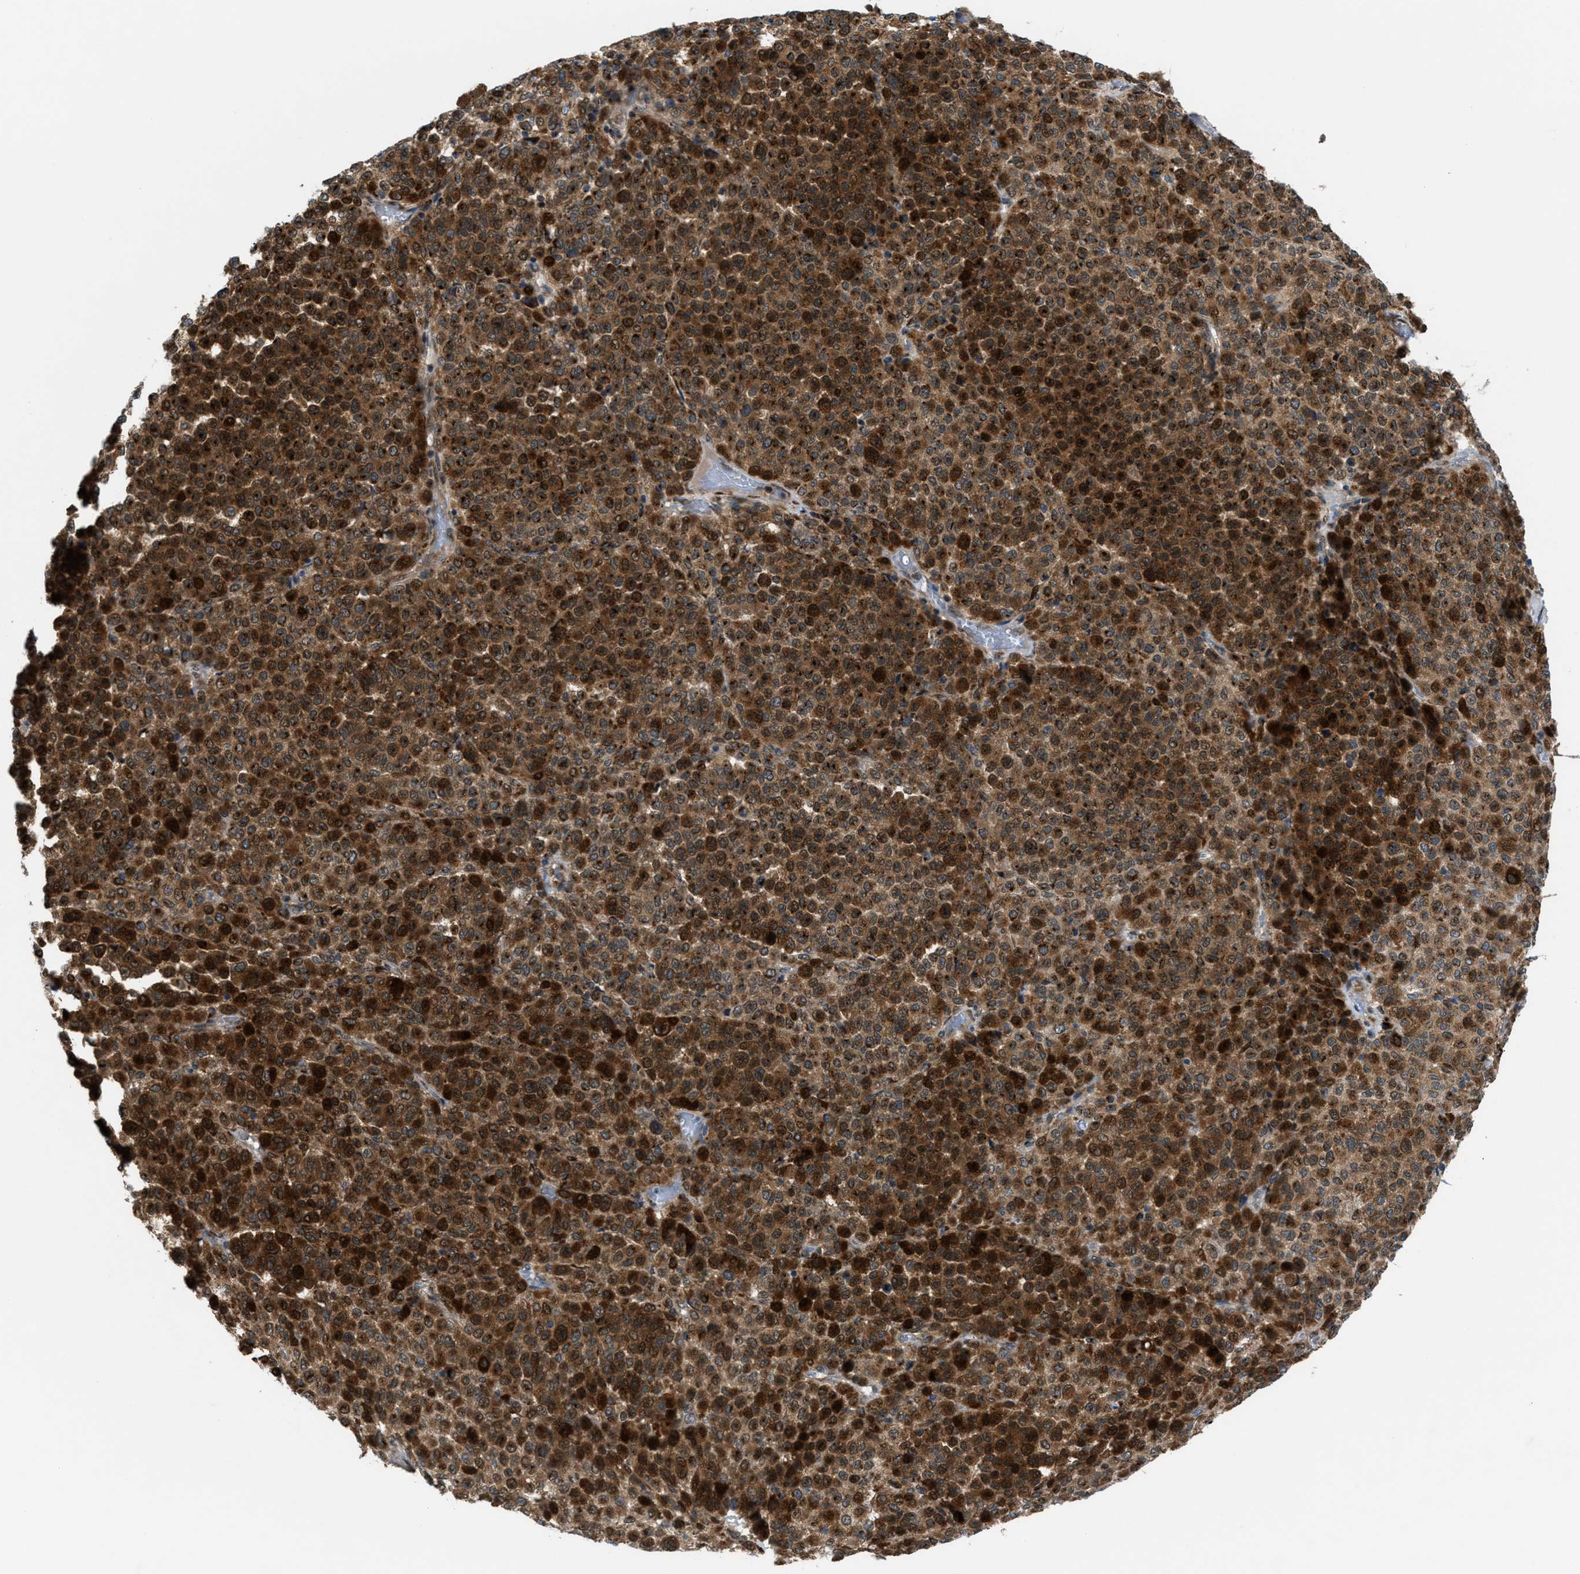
{"staining": {"intensity": "strong", "quantity": ">75%", "location": "cytoplasmic/membranous"}, "tissue": "melanoma", "cell_type": "Tumor cells", "image_type": "cancer", "snomed": [{"axis": "morphology", "description": "Malignant melanoma, Metastatic site"}, {"axis": "topography", "description": "Pancreas"}], "caption": "Tumor cells reveal strong cytoplasmic/membranous positivity in approximately >75% of cells in melanoma. The protein of interest is shown in brown color, while the nuclei are stained blue.", "gene": "SLC38A10", "patient": {"sex": "female", "age": 30}}